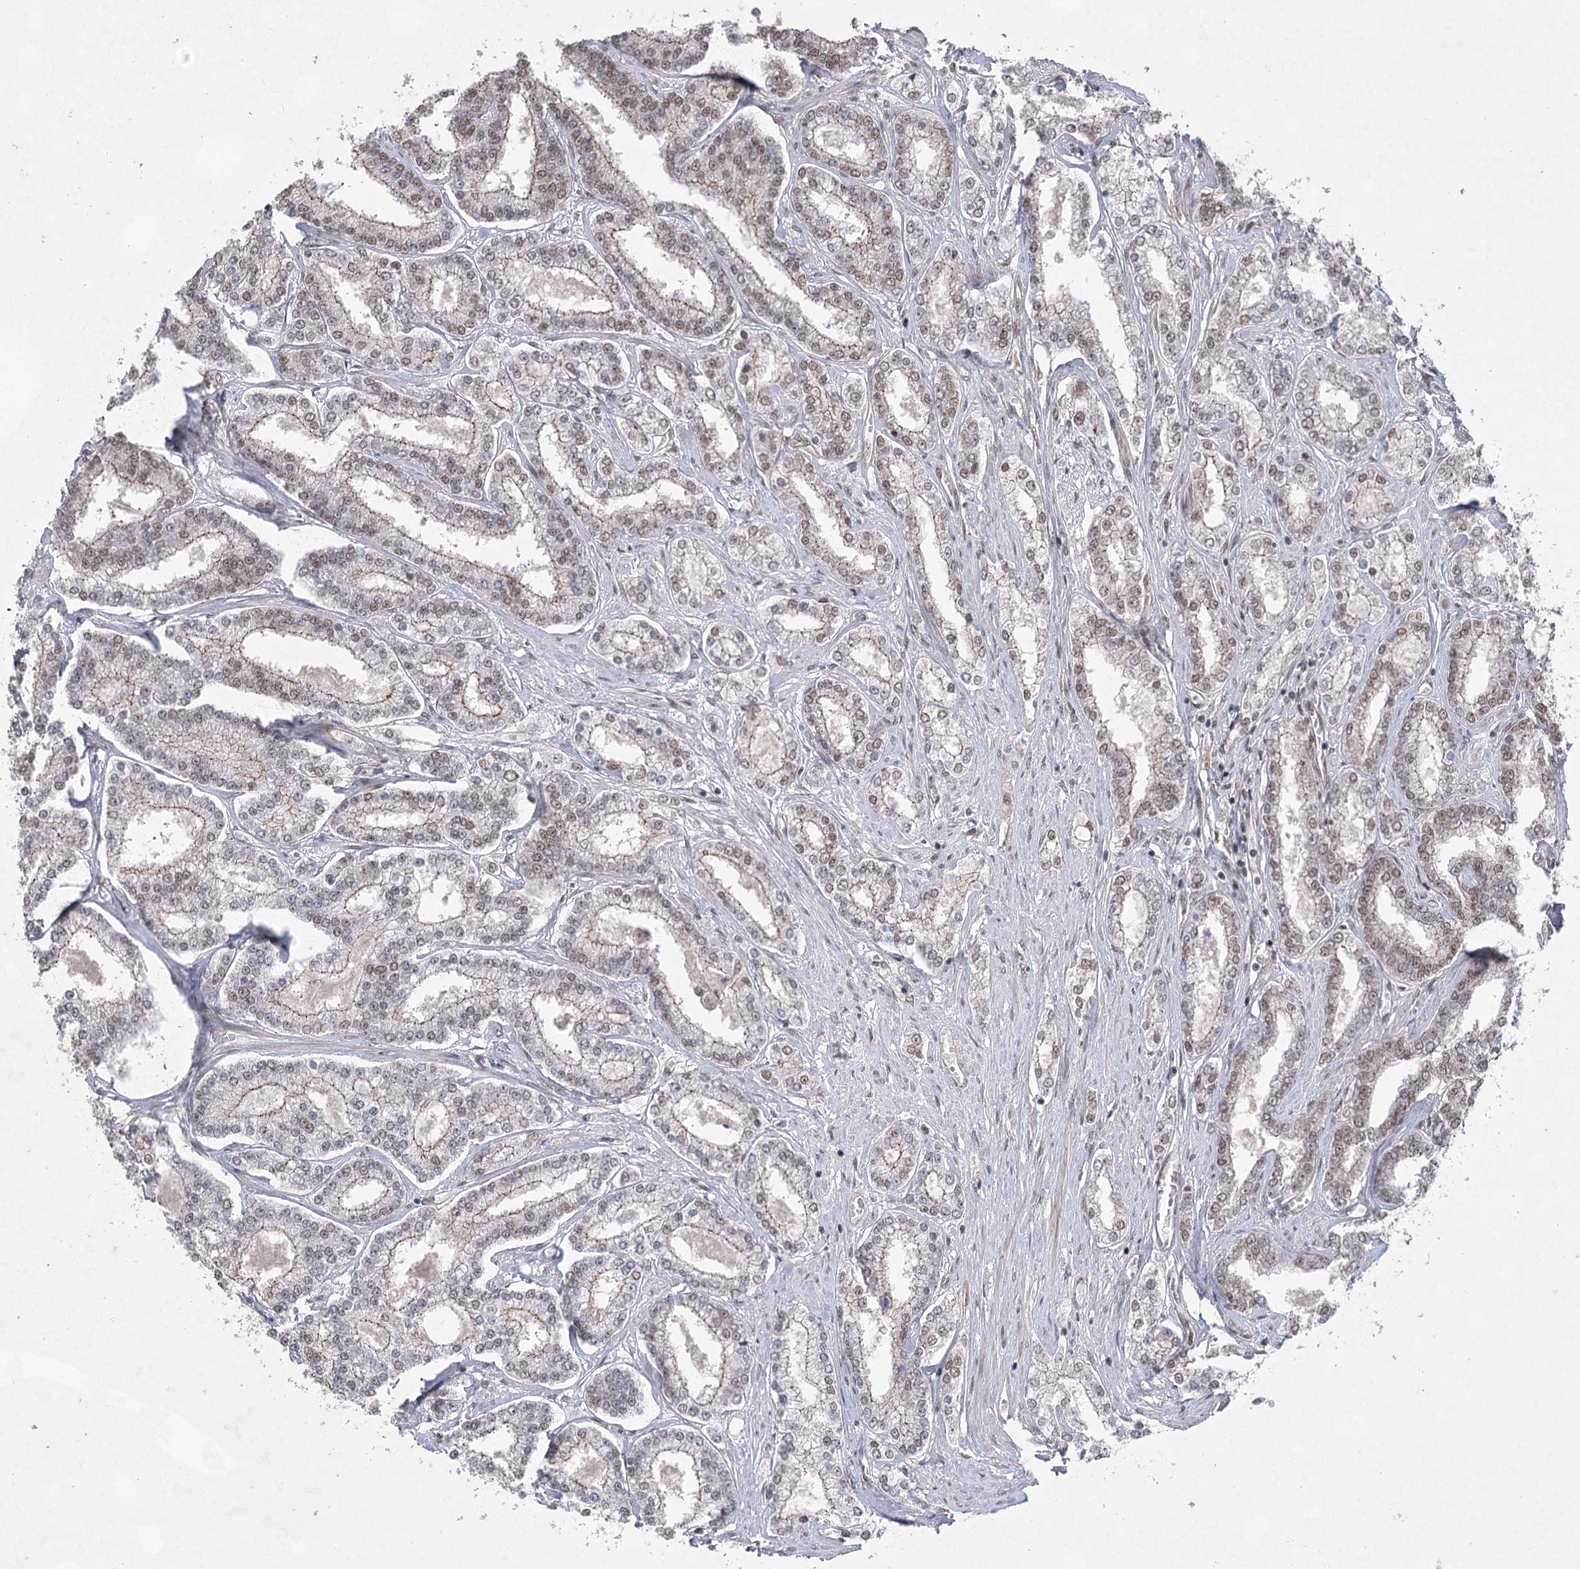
{"staining": {"intensity": "weak", "quantity": "25%-75%", "location": "cytoplasmic/membranous,nuclear"}, "tissue": "prostate cancer", "cell_type": "Tumor cells", "image_type": "cancer", "snomed": [{"axis": "morphology", "description": "Normal tissue, NOS"}, {"axis": "morphology", "description": "Adenocarcinoma, High grade"}, {"axis": "topography", "description": "Prostate"}], "caption": "High-magnification brightfield microscopy of prostate cancer stained with DAB (brown) and counterstained with hematoxylin (blue). tumor cells exhibit weak cytoplasmic/membranous and nuclear staining is identified in approximately25%-75% of cells.", "gene": "ZCCHC8", "patient": {"sex": "male", "age": 83}}